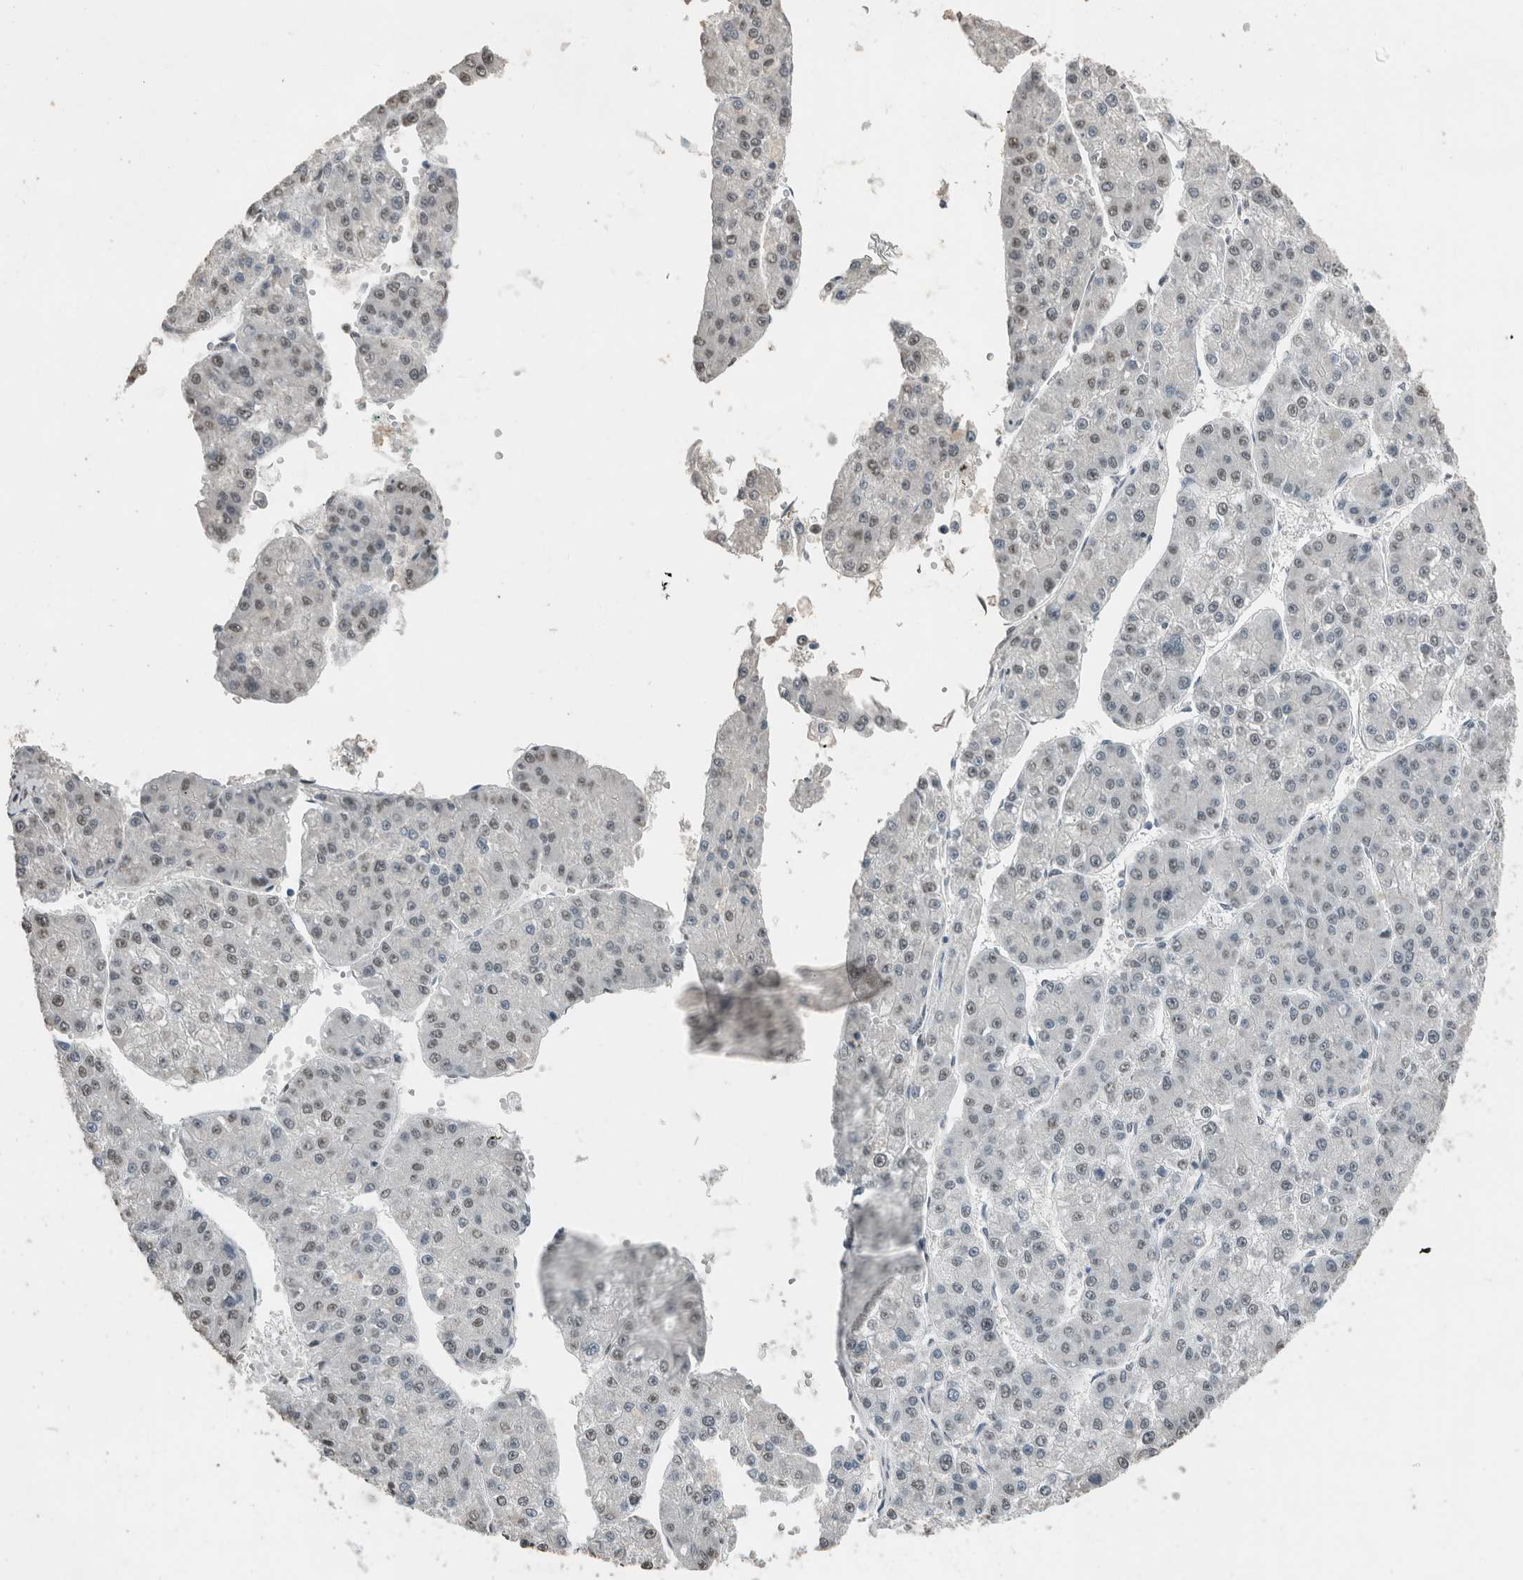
{"staining": {"intensity": "weak", "quantity": ">75%", "location": "nuclear"}, "tissue": "liver cancer", "cell_type": "Tumor cells", "image_type": "cancer", "snomed": [{"axis": "morphology", "description": "Carcinoma, Hepatocellular, NOS"}, {"axis": "topography", "description": "Liver"}], "caption": "DAB immunohistochemical staining of liver hepatocellular carcinoma exhibits weak nuclear protein staining in approximately >75% of tumor cells.", "gene": "ACVR2B", "patient": {"sex": "female", "age": 73}}